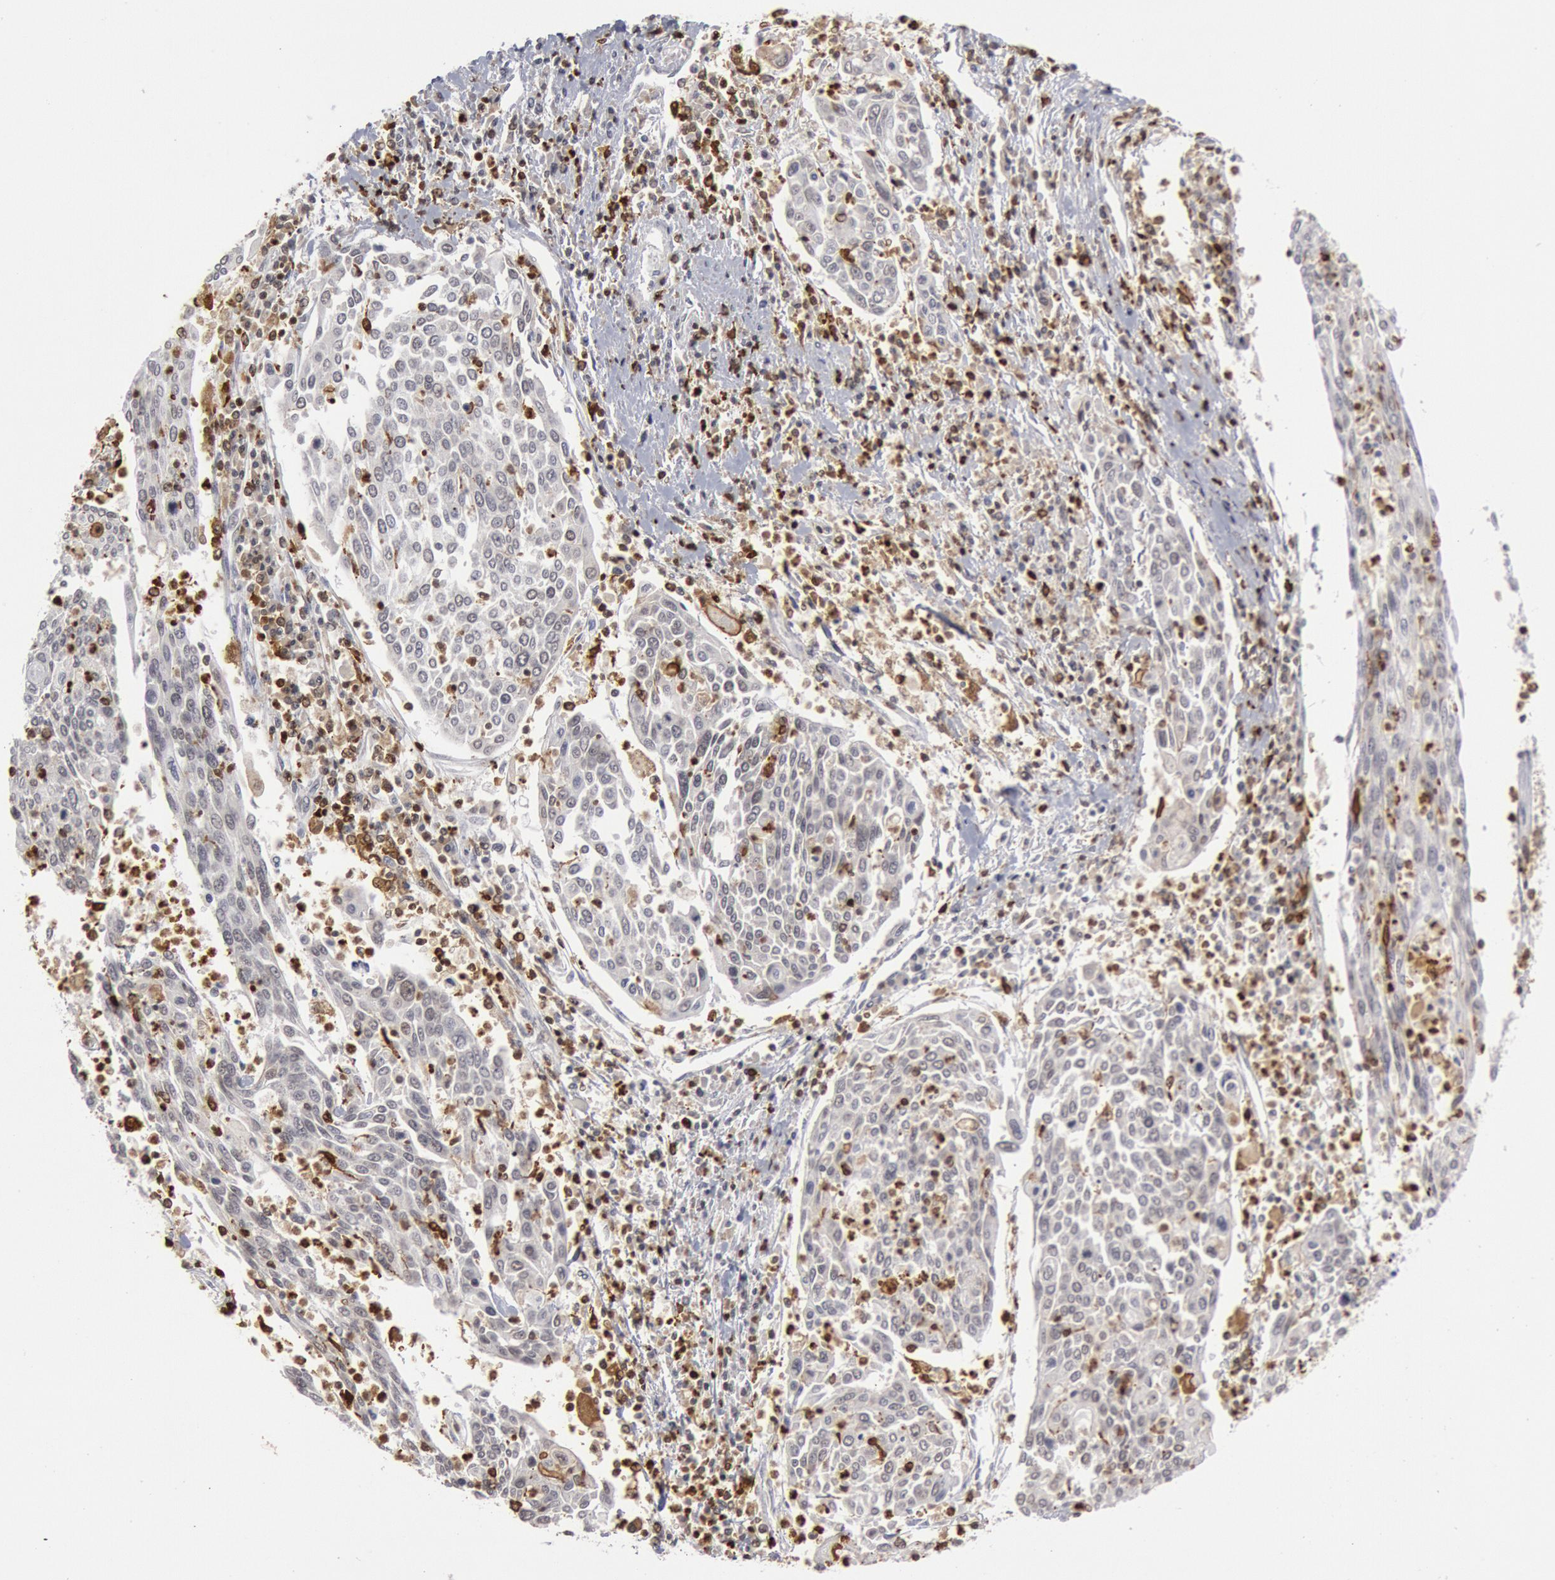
{"staining": {"intensity": "negative", "quantity": "none", "location": "none"}, "tissue": "cervical cancer", "cell_type": "Tumor cells", "image_type": "cancer", "snomed": [{"axis": "morphology", "description": "Squamous cell carcinoma, NOS"}, {"axis": "topography", "description": "Cervix"}], "caption": "This is an IHC photomicrograph of human cervical squamous cell carcinoma. There is no staining in tumor cells.", "gene": "PTPN6", "patient": {"sex": "female", "age": 40}}